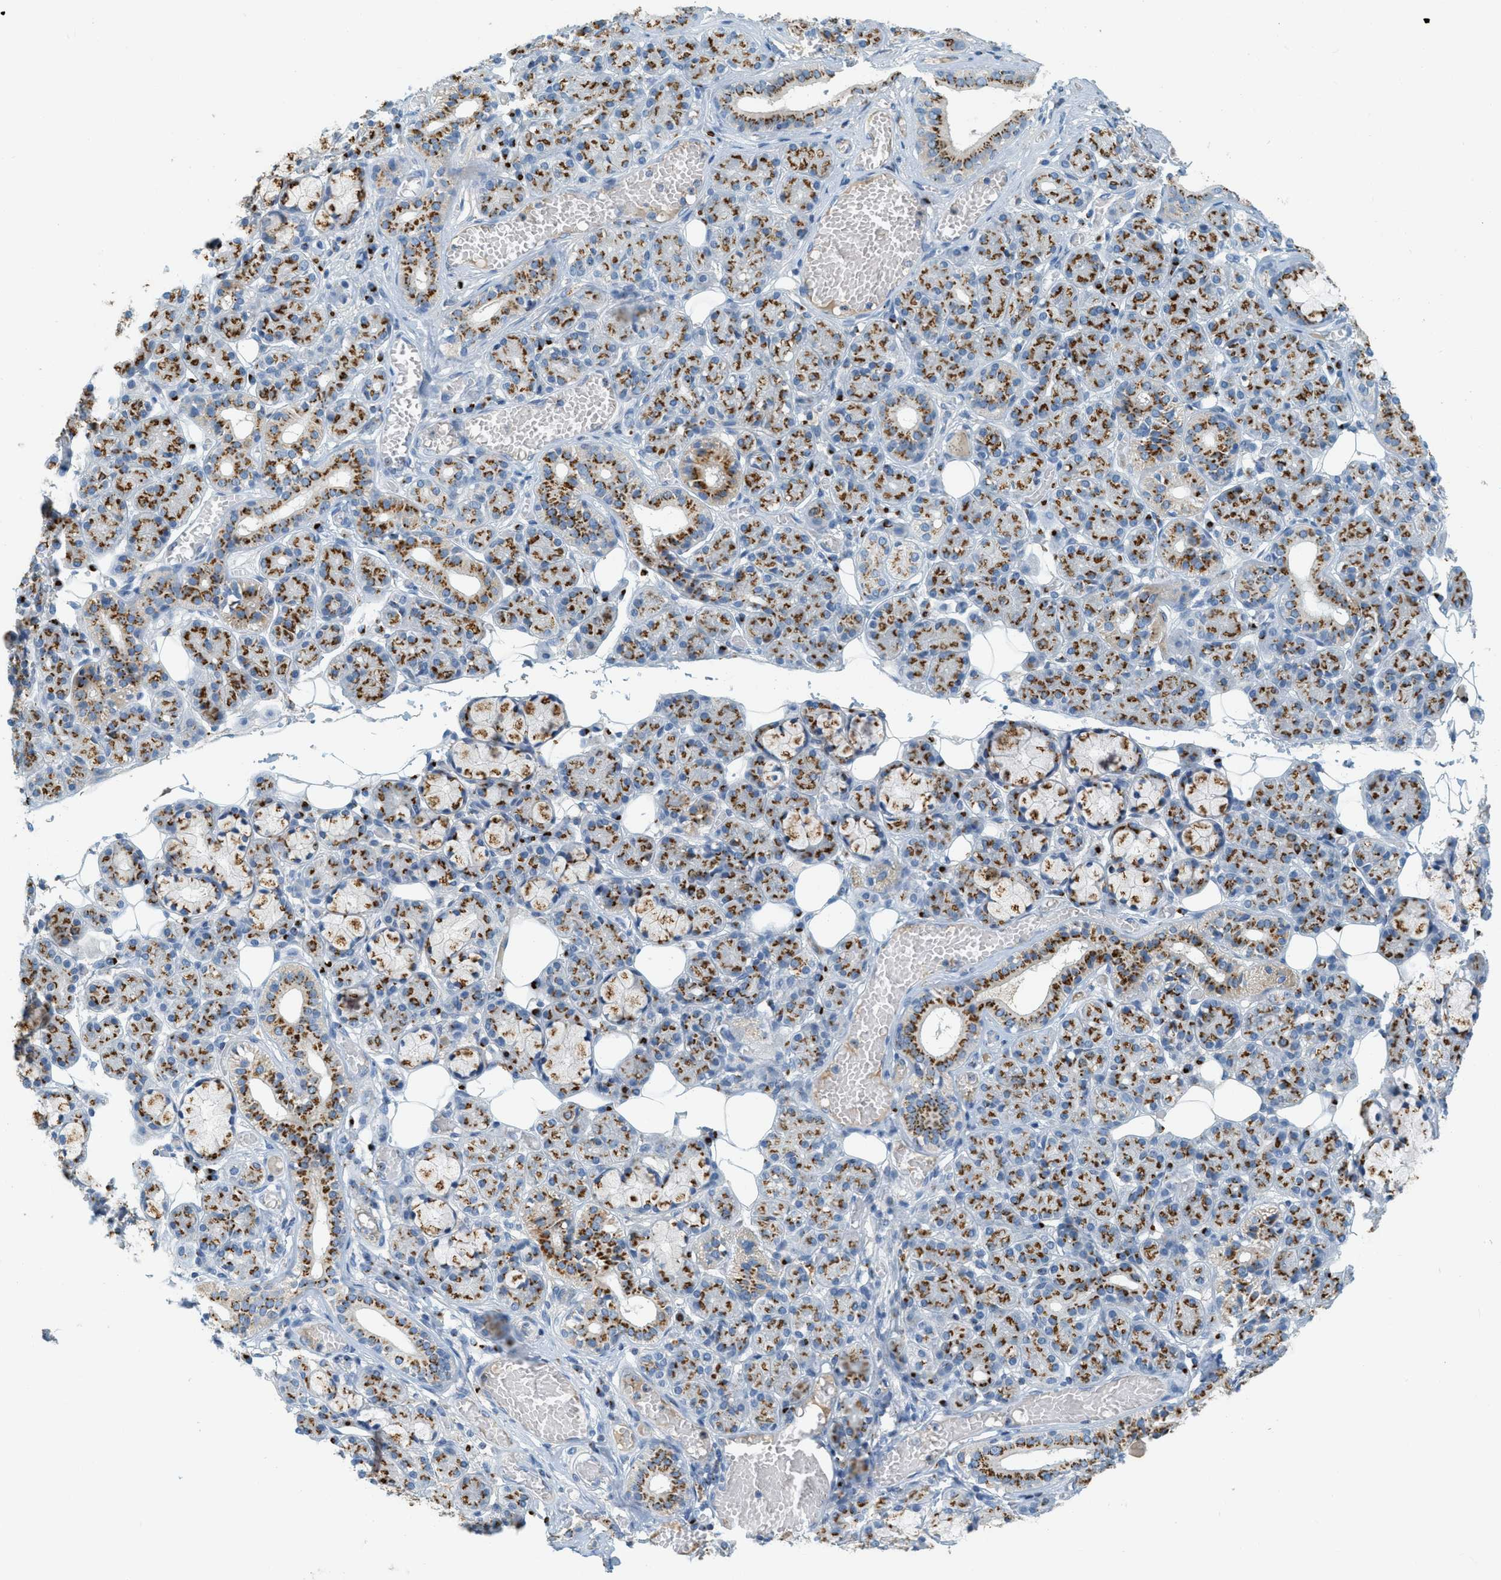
{"staining": {"intensity": "strong", "quantity": ">75%", "location": "cytoplasmic/membranous"}, "tissue": "salivary gland", "cell_type": "Glandular cells", "image_type": "normal", "snomed": [{"axis": "morphology", "description": "Normal tissue, NOS"}, {"axis": "topography", "description": "Salivary gland"}], "caption": "Immunohistochemistry (IHC) photomicrograph of benign human salivary gland stained for a protein (brown), which shows high levels of strong cytoplasmic/membranous staining in approximately >75% of glandular cells.", "gene": "ENTPD4", "patient": {"sex": "male", "age": 63}}